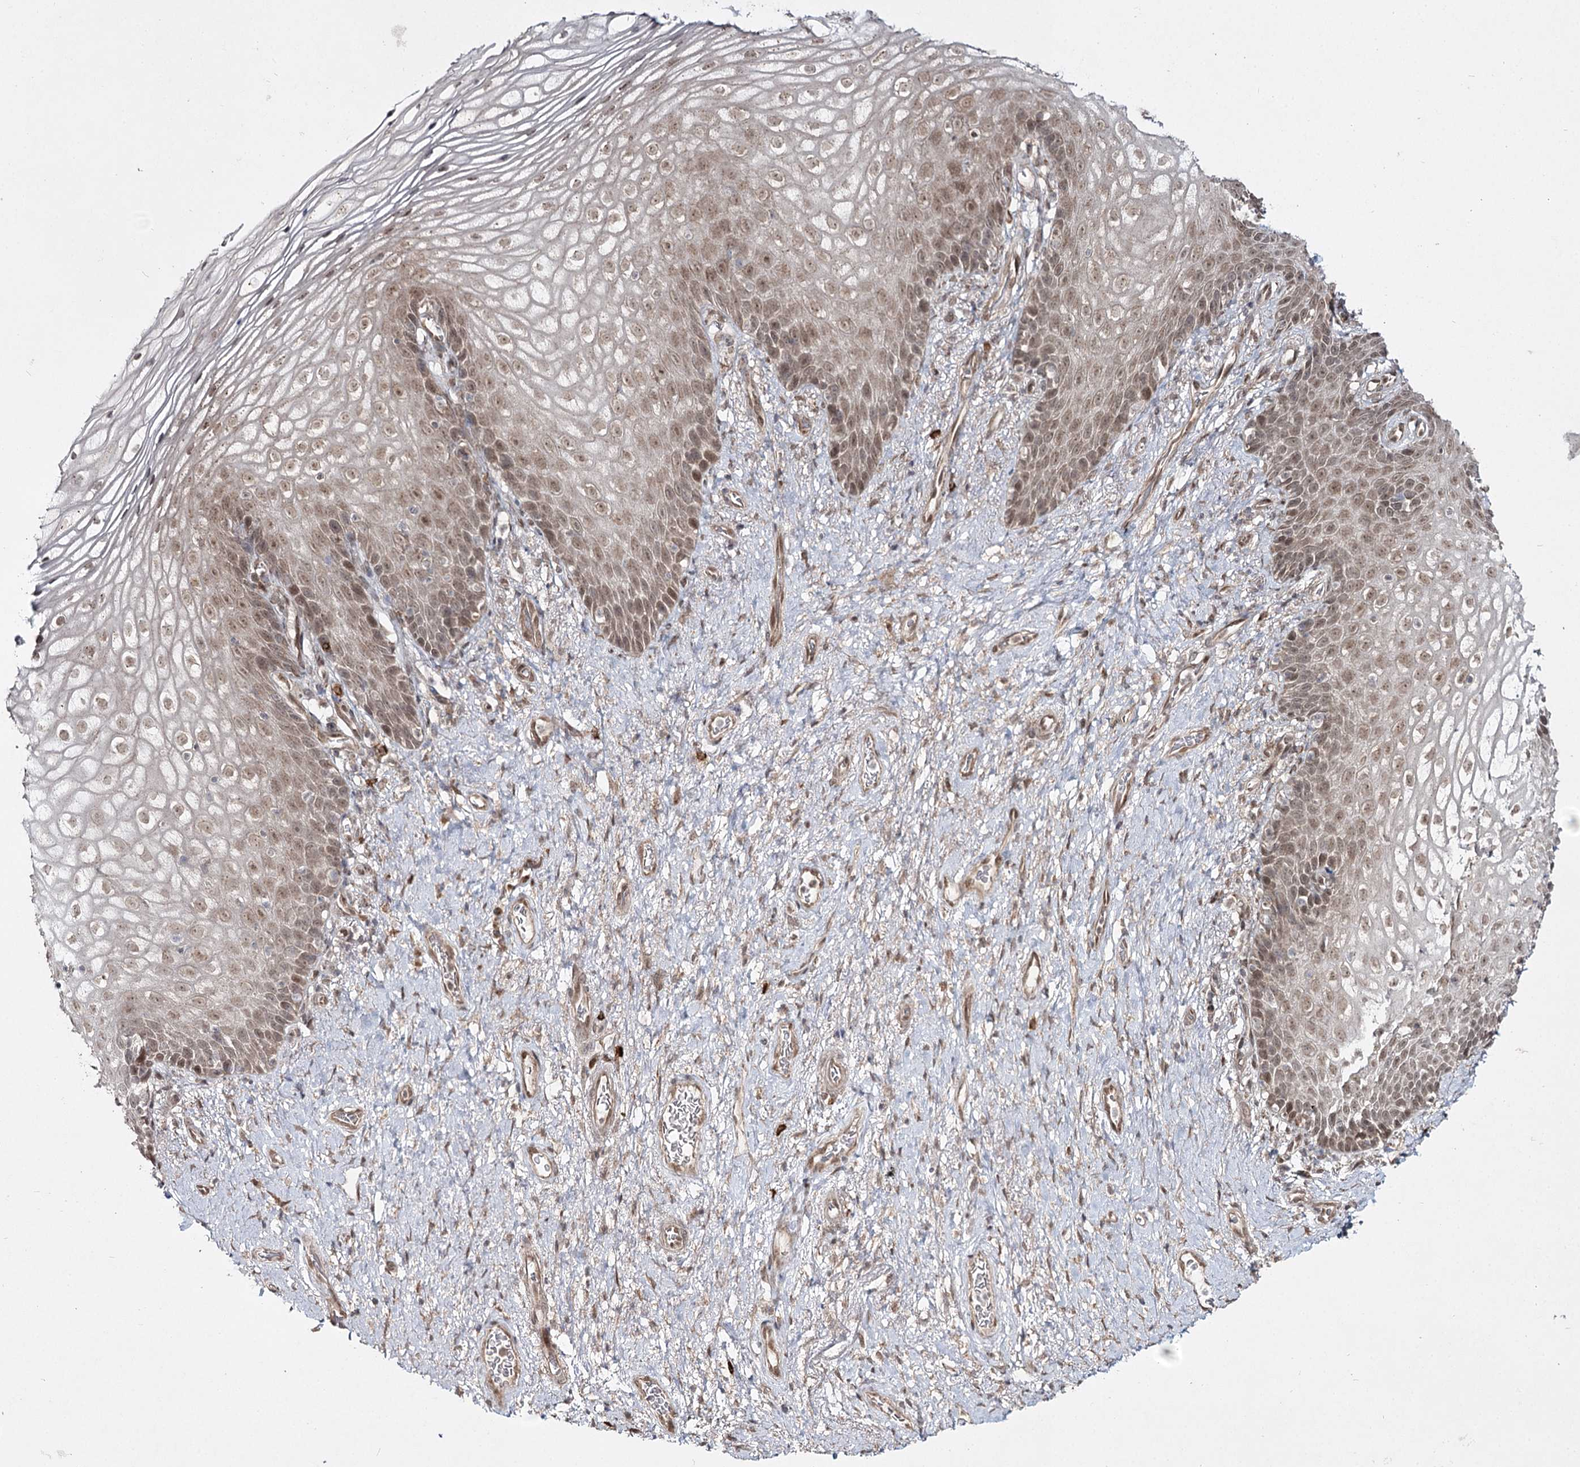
{"staining": {"intensity": "moderate", "quantity": ">75%", "location": "nuclear"}, "tissue": "vagina", "cell_type": "Squamous epithelial cells", "image_type": "normal", "snomed": [{"axis": "morphology", "description": "Normal tissue, NOS"}, {"axis": "topography", "description": "Vagina"}], "caption": "Squamous epithelial cells demonstrate medium levels of moderate nuclear positivity in approximately >75% of cells in benign human vagina.", "gene": "TRNT1", "patient": {"sex": "female", "age": 60}}